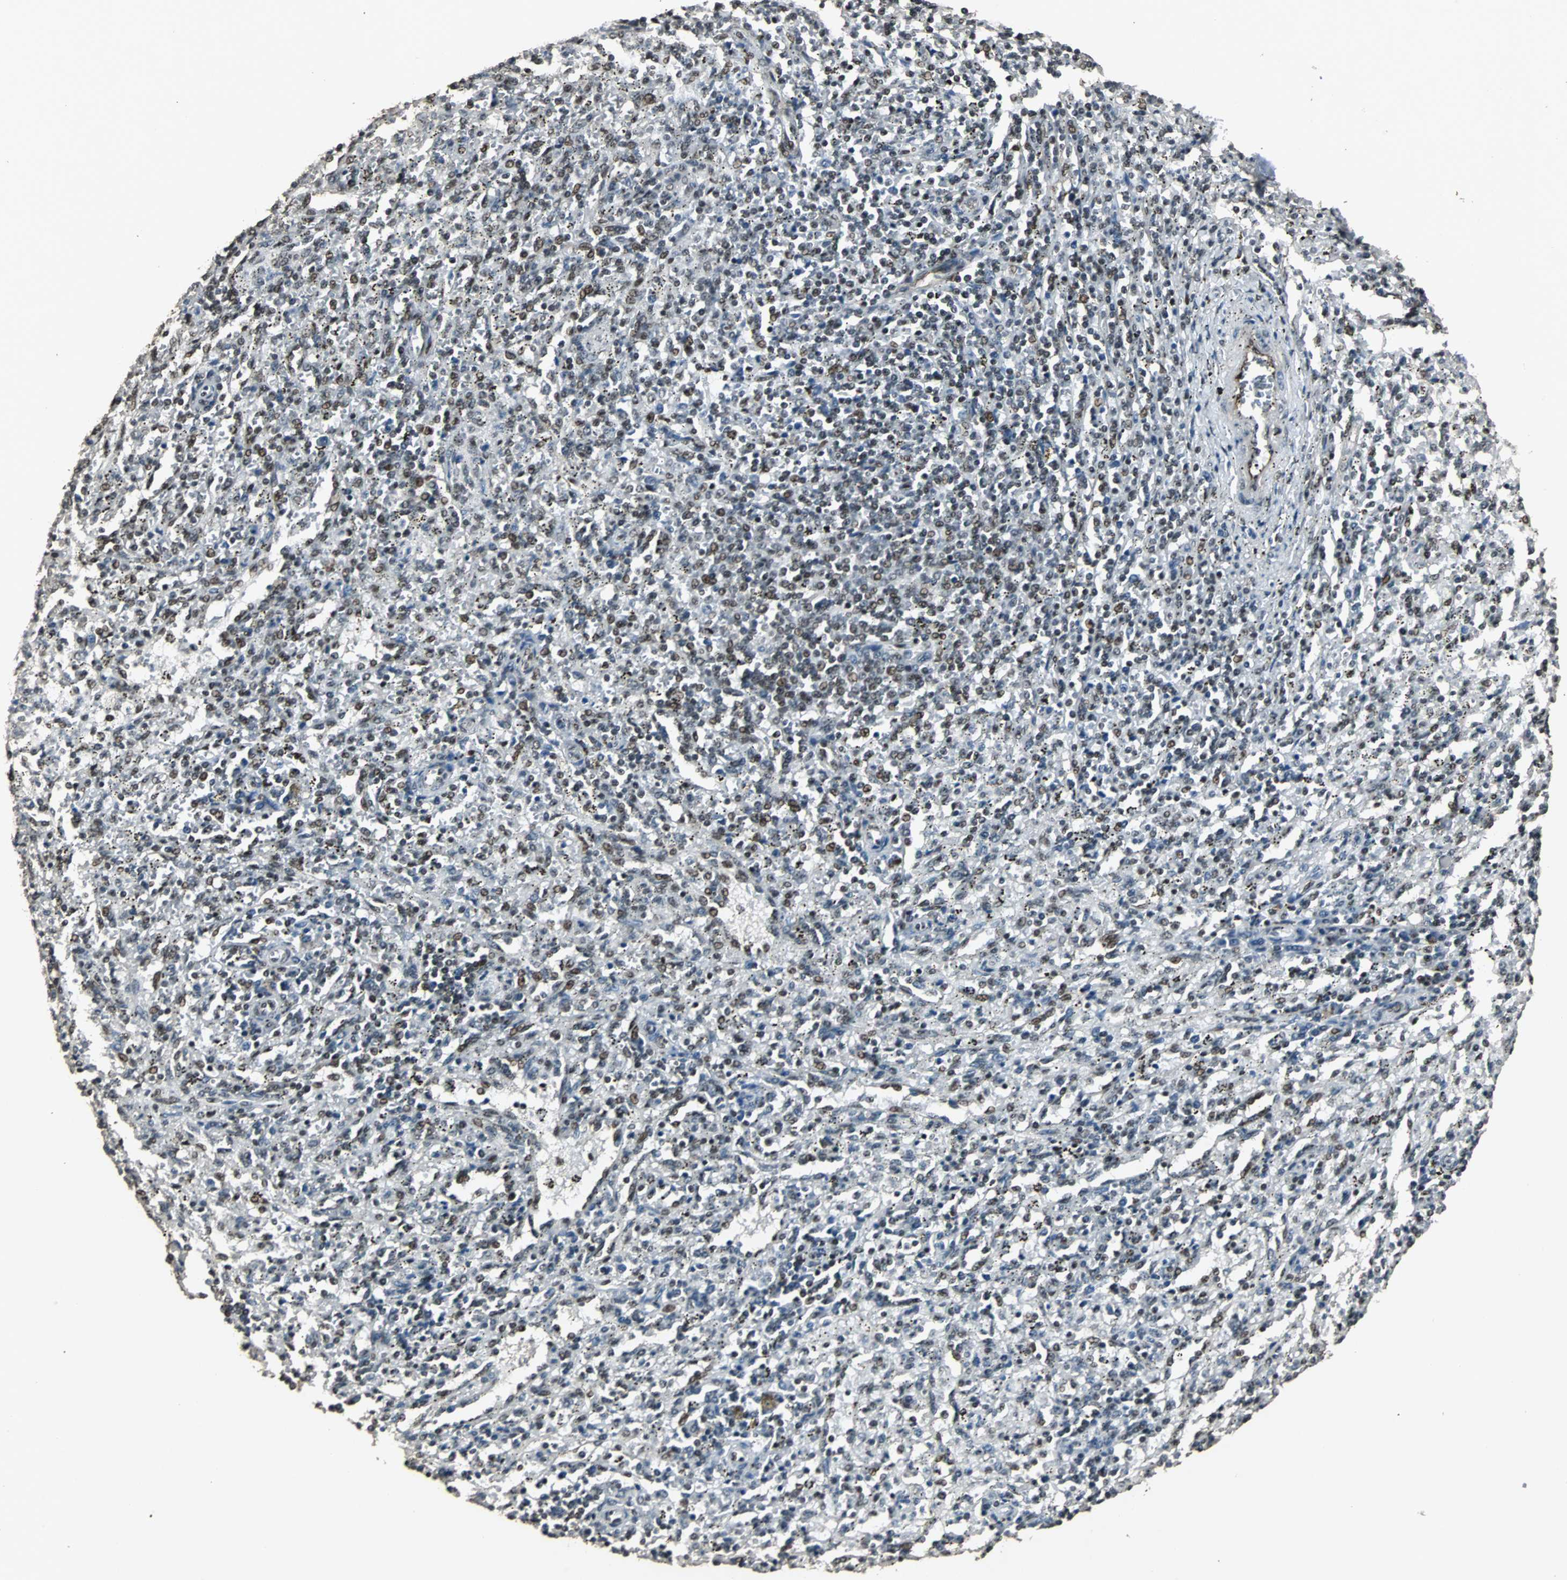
{"staining": {"intensity": "moderate", "quantity": ">75%", "location": "nuclear"}, "tissue": "spleen", "cell_type": "Cells in red pulp", "image_type": "normal", "snomed": [{"axis": "morphology", "description": "Normal tissue, NOS"}, {"axis": "topography", "description": "Spleen"}], "caption": "Brown immunohistochemical staining in unremarkable human spleen displays moderate nuclear staining in approximately >75% of cells in red pulp.", "gene": "TAF5", "patient": {"sex": "female", "age": 10}}